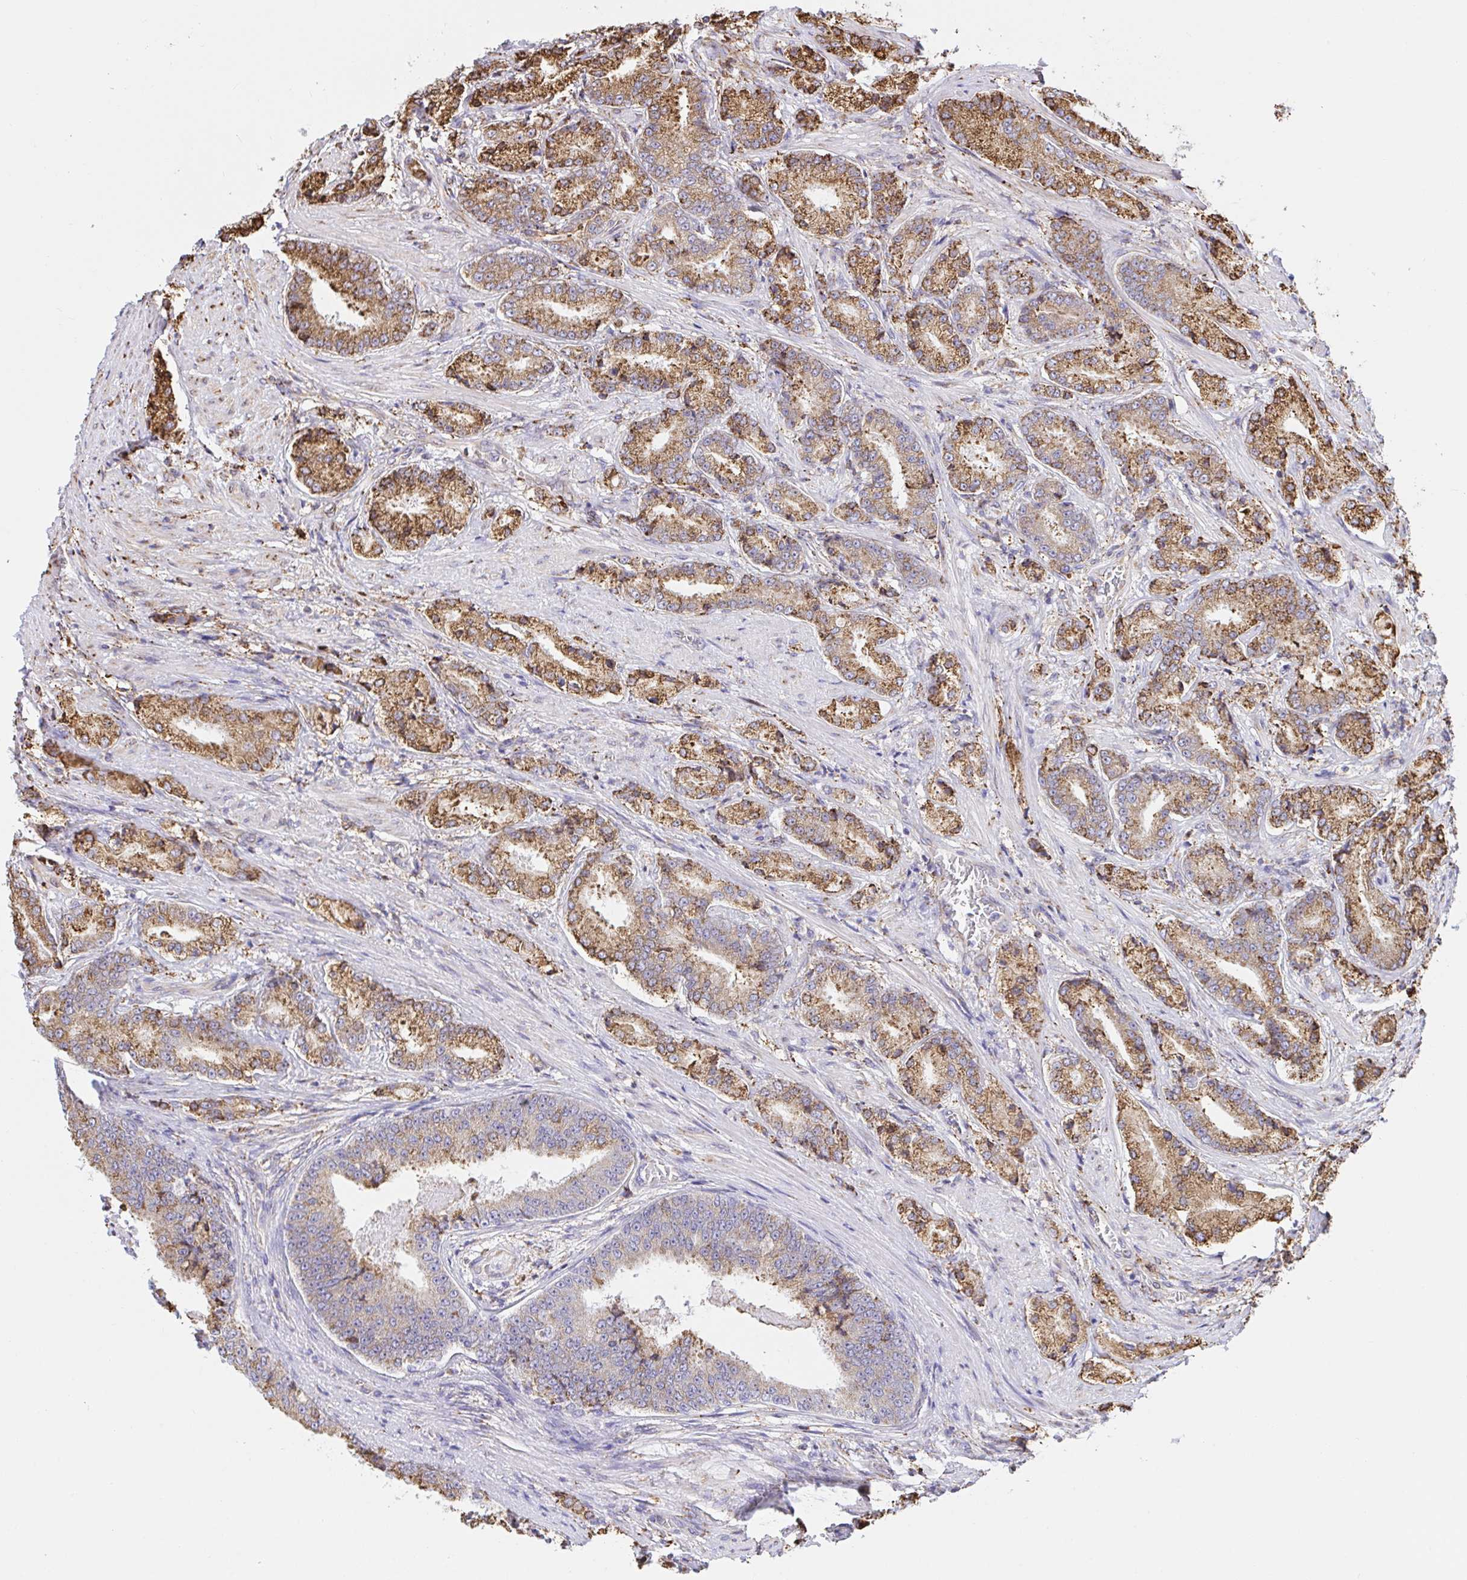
{"staining": {"intensity": "moderate", "quantity": ">75%", "location": "cytoplasmic/membranous"}, "tissue": "prostate cancer", "cell_type": "Tumor cells", "image_type": "cancer", "snomed": [{"axis": "morphology", "description": "Adenocarcinoma, High grade"}, {"axis": "topography", "description": "Prostate and seminal vesicle, NOS"}], "caption": "There is medium levels of moderate cytoplasmic/membranous positivity in tumor cells of adenocarcinoma (high-grade) (prostate), as demonstrated by immunohistochemical staining (brown color).", "gene": "CLGN", "patient": {"sex": "male", "age": 61}}